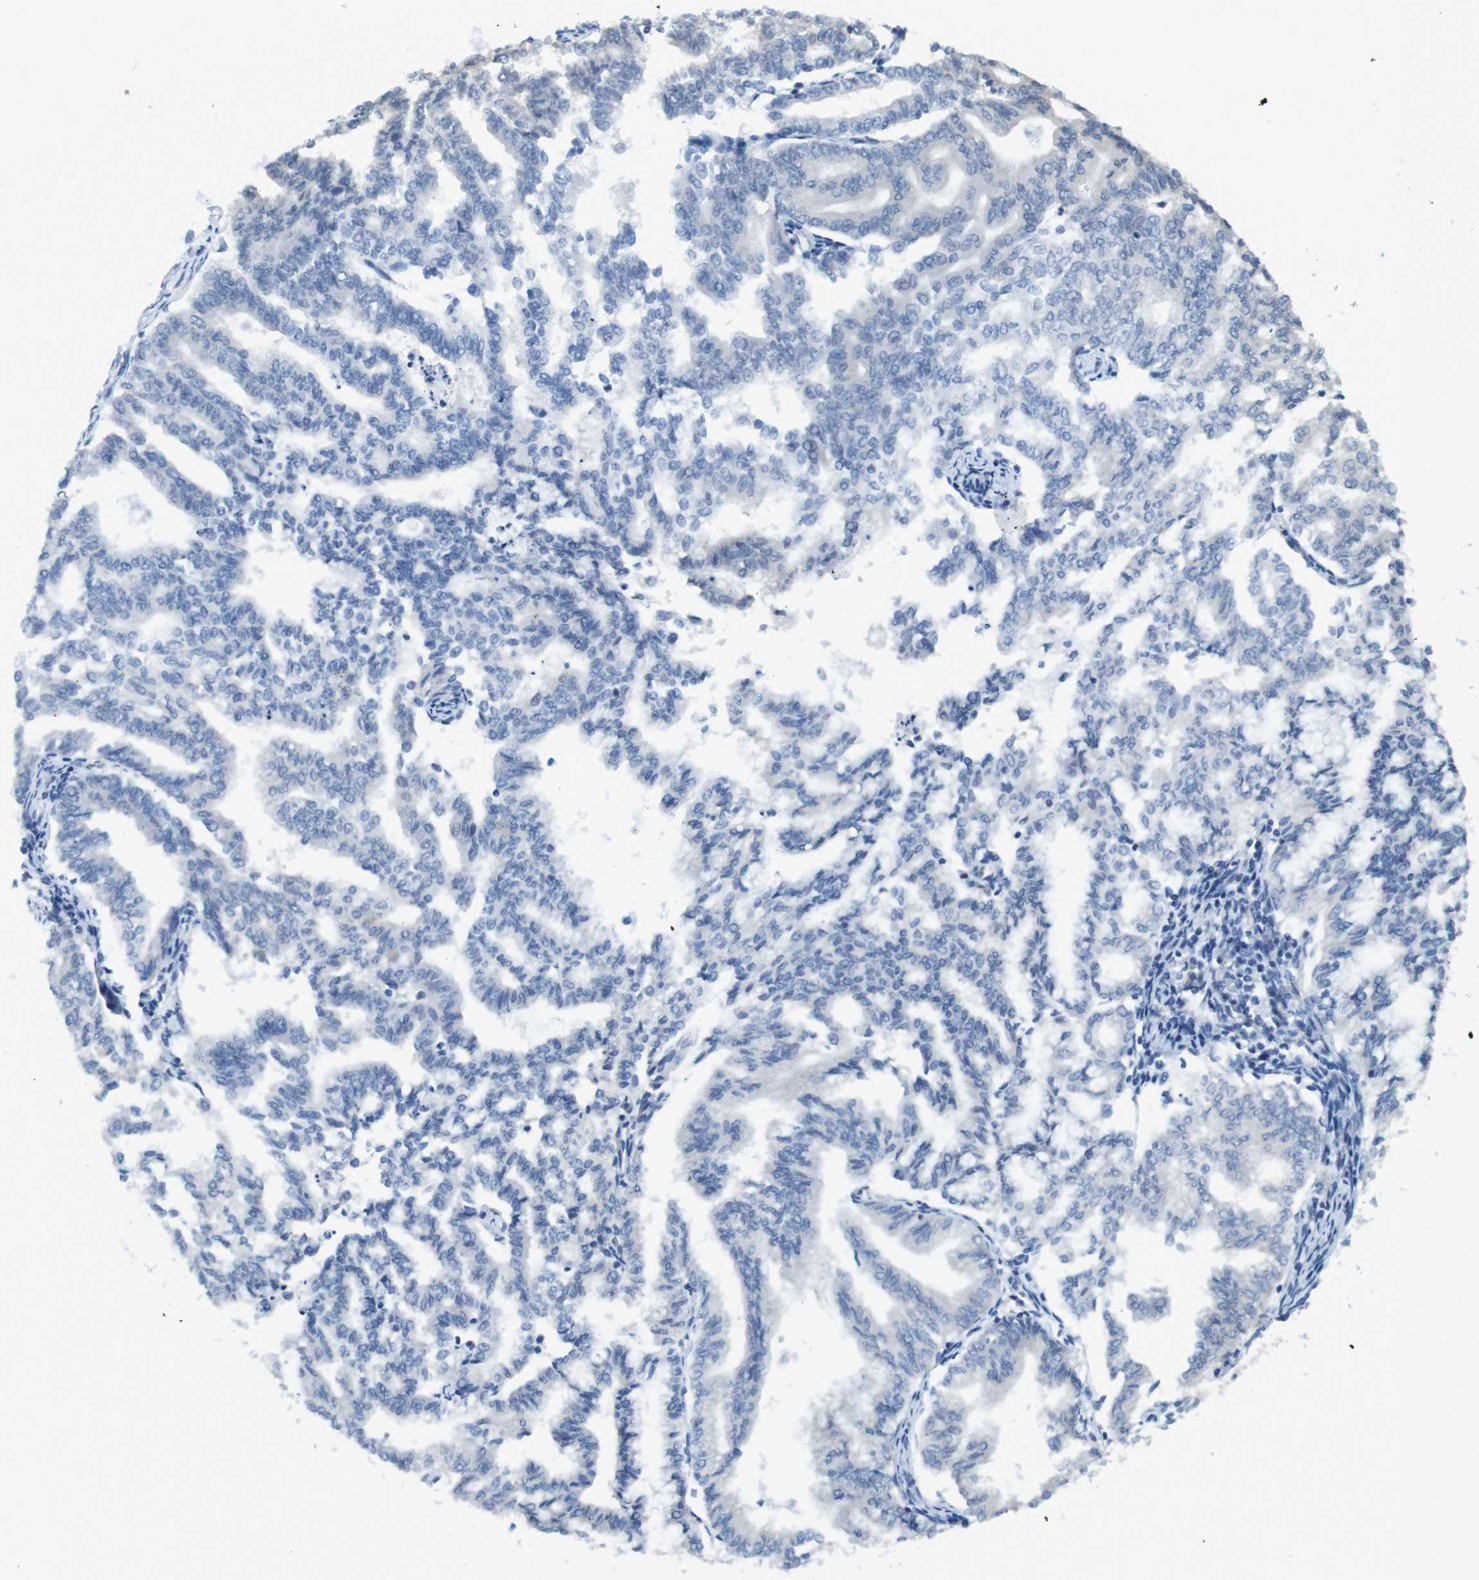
{"staining": {"intensity": "negative", "quantity": "none", "location": "none"}, "tissue": "endometrial cancer", "cell_type": "Tumor cells", "image_type": "cancer", "snomed": [{"axis": "morphology", "description": "Adenocarcinoma, NOS"}, {"axis": "topography", "description": "Endometrium"}], "caption": "Immunohistochemistry (IHC) photomicrograph of human endometrial cancer stained for a protein (brown), which displays no staining in tumor cells.", "gene": "SUGT1", "patient": {"sex": "female", "age": 79}}